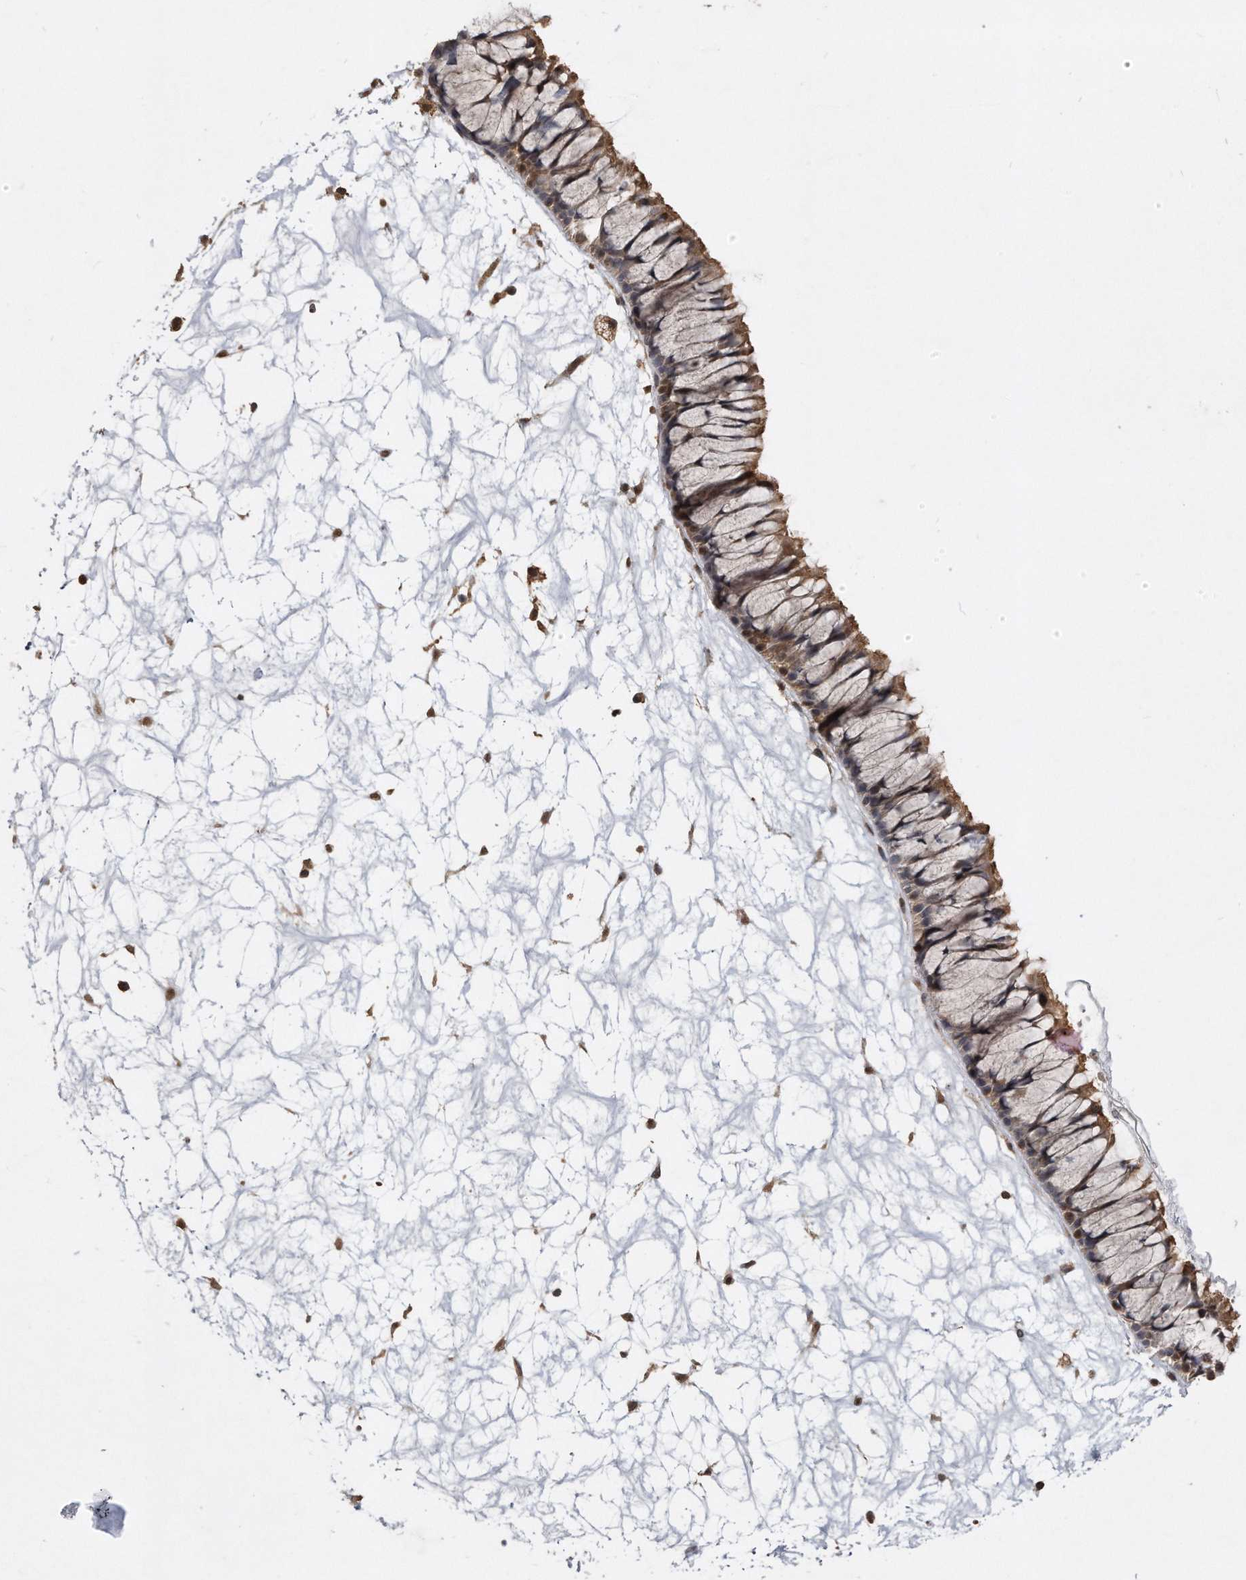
{"staining": {"intensity": "moderate", "quantity": "25%-75%", "location": "cytoplasmic/membranous,nuclear"}, "tissue": "nasopharynx", "cell_type": "Respiratory epithelial cells", "image_type": "normal", "snomed": [{"axis": "morphology", "description": "Normal tissue, NOS"}, {"axis": "topography", "description": "Nasopharynx"}], "caption": "Immunohistochemical staining of benign human nasopharynx shows medium levels of moderate cytoplasmic/membranous,nuclear positivity in approximately 25%-75% of respiratory epithelial cells.", "gene": "CRYZL1", "patient": {"sex": "male", "age": 64}}